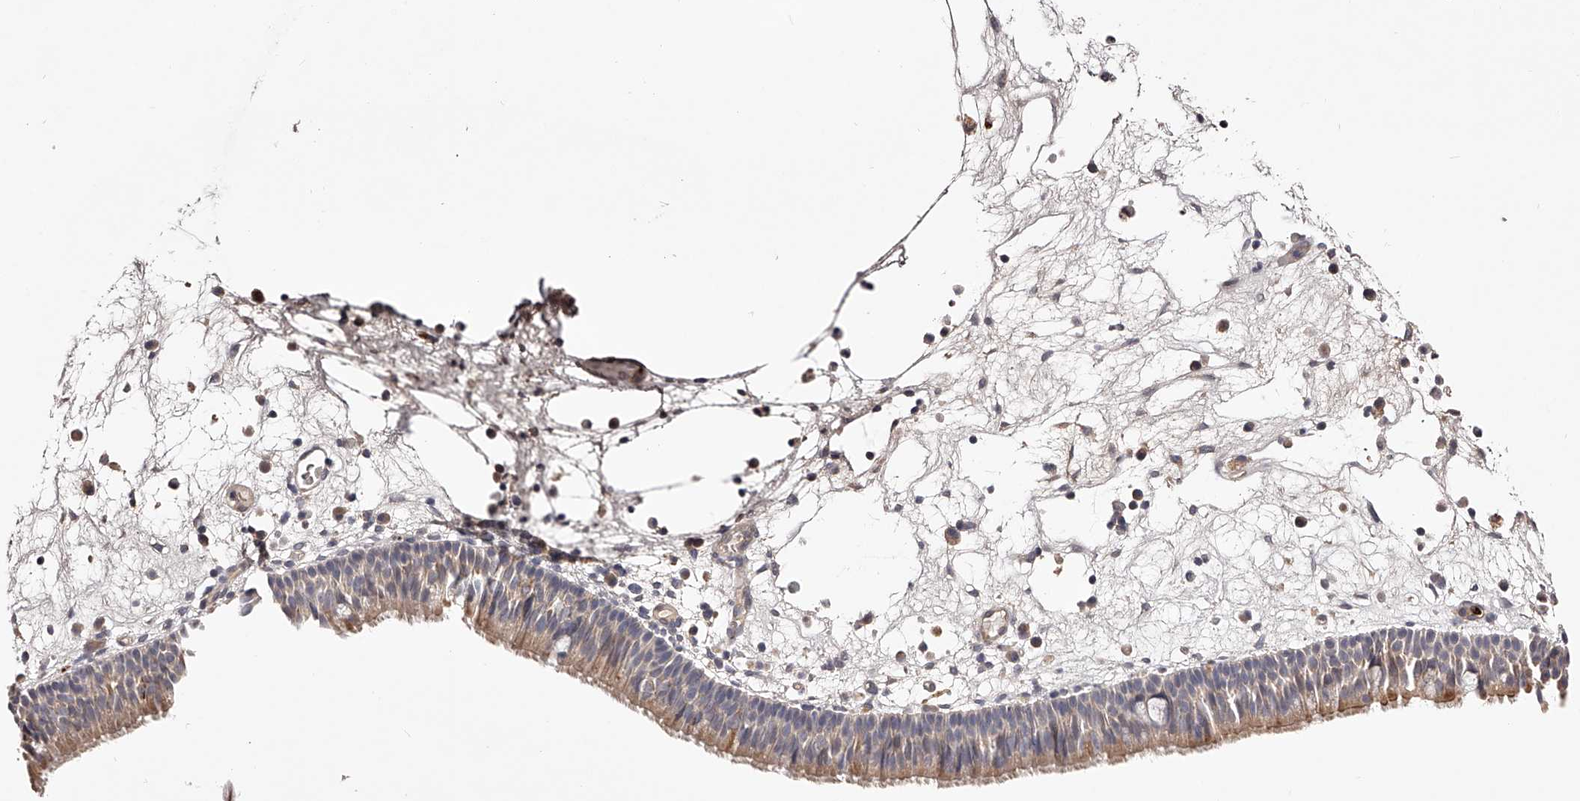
{"staining": {"intensity": "moderate", "quantity": ">75%", "location": "cytoplasmic/membranous"}, "tissue": "nasopharynx", "cell_type": "Respiratory epithelial cells", "image_type": "normal", "snomed": [{"axis": "morphology", "description": "Normal tissue, NOS"}, {"axis": "morphology", "description": "Inflammation, NOS"}, {"axis": "morphology", "description": "Malignant melanoma, Metastatic site"}, {"axis": "topography", "description": "Nasopharynx"}], "caption": "Immunohistochemistry of benign nasopharynx exhibits medium levels of moderate cytoplasmic/membranous positivity in about >75% of respiratory epithelial cells.", "gene": "ODF2L", "patient": {"sex": "male", "age": 70}}